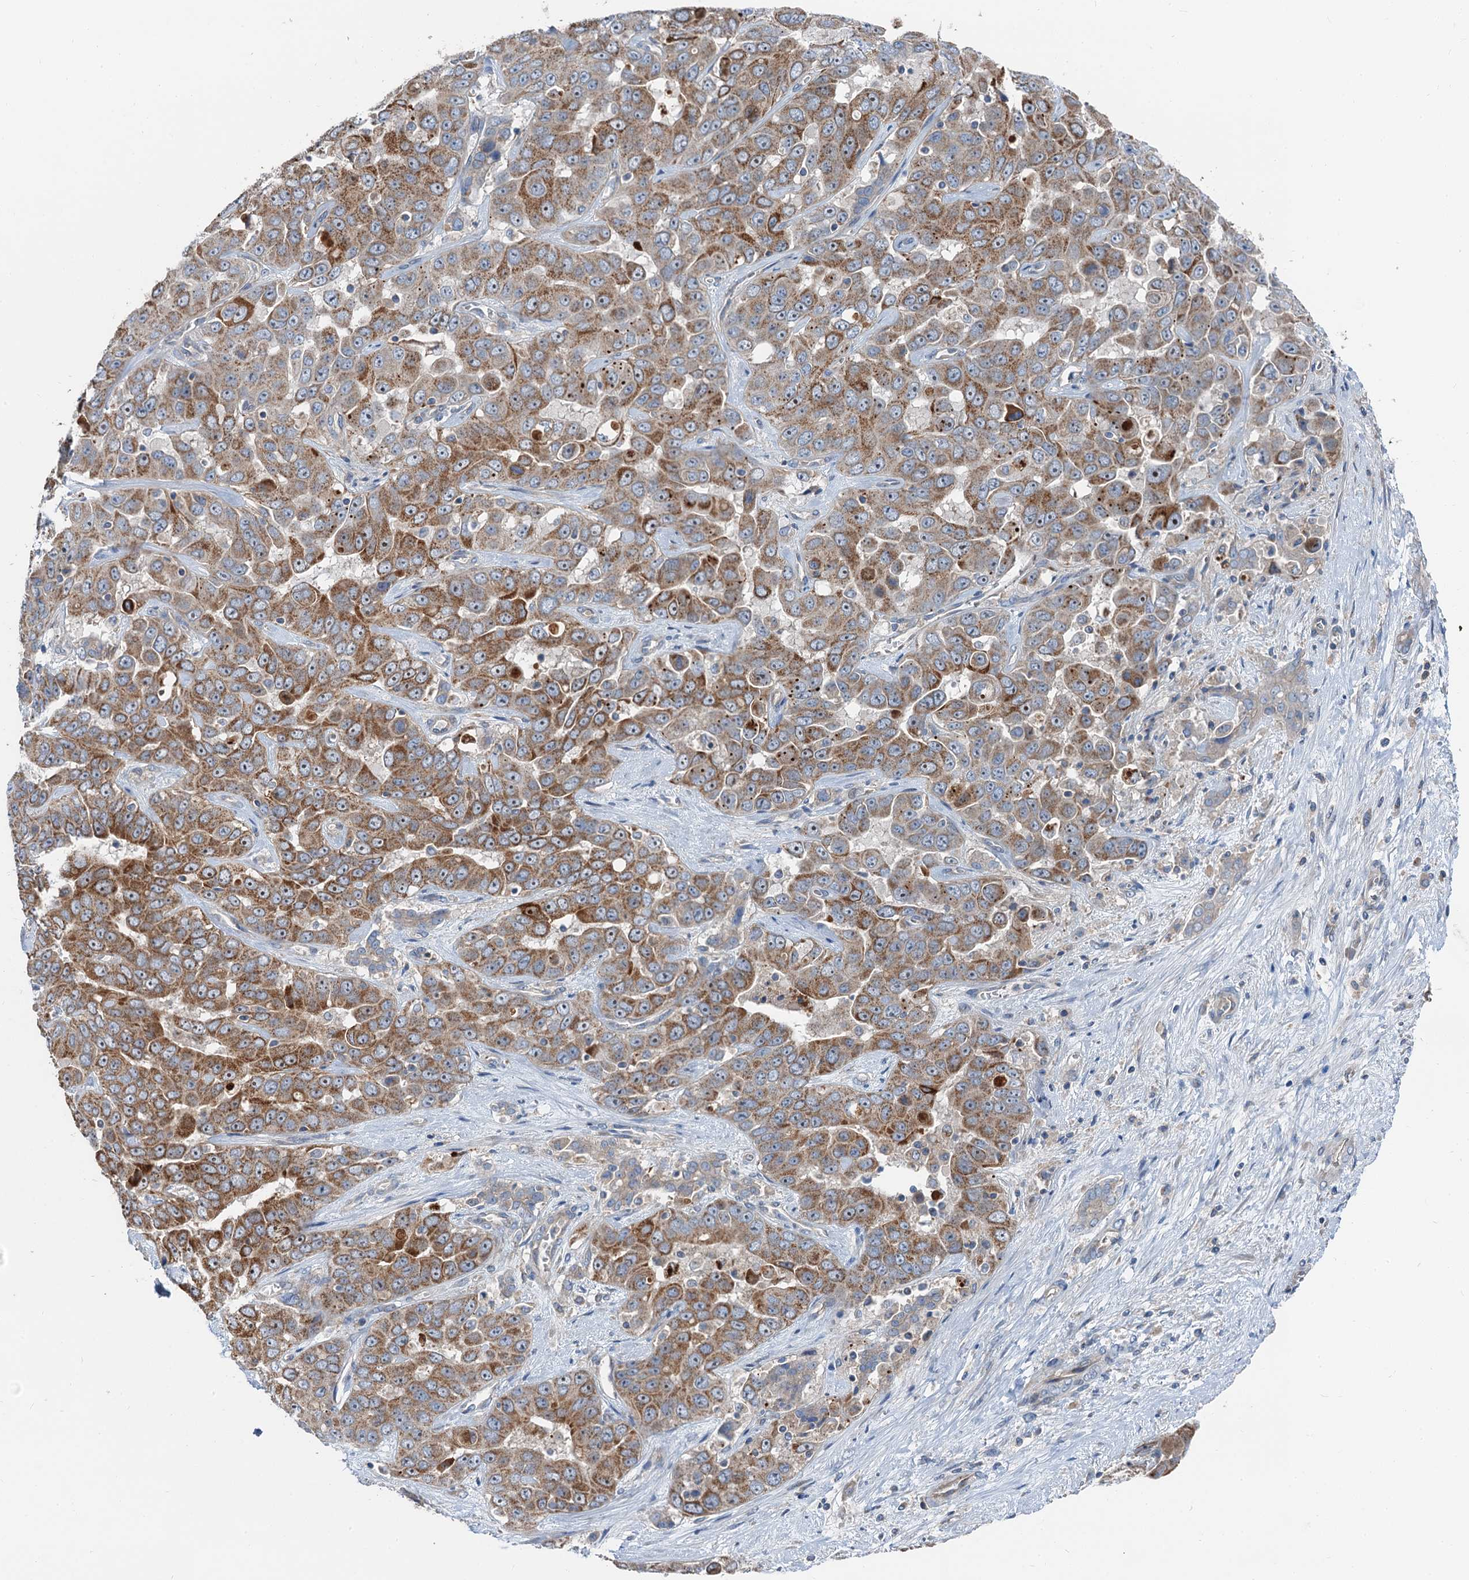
{"staining": {"intensity": "moderate", "quantity": ">75%", "location": "cytoplasmic/membranous"}, "tissue": "liver cancer", "cell_type": "Tumor cells", "image_type": "cancer", "snomed": [{"axis": "morphology", "description": "Cholangiocarcinoma"}, {"axis": "topography", "description": "Liver"}], "caption": "IHC staining of liver cancer, which demonstrates medium levels of moderate cytoplasmic/membranous staining in approximately >75% of tumor cells indicating moderate cytoplasmic/membranous protein expression. The staining was performed using DAB (3,3'-diaminobenzidine) (brown) for protein detection and nuclei were counterstained in hematoxylin (blue).", "gene": "ANKRD26", "patient": {"sex": "female", "age": 52}}